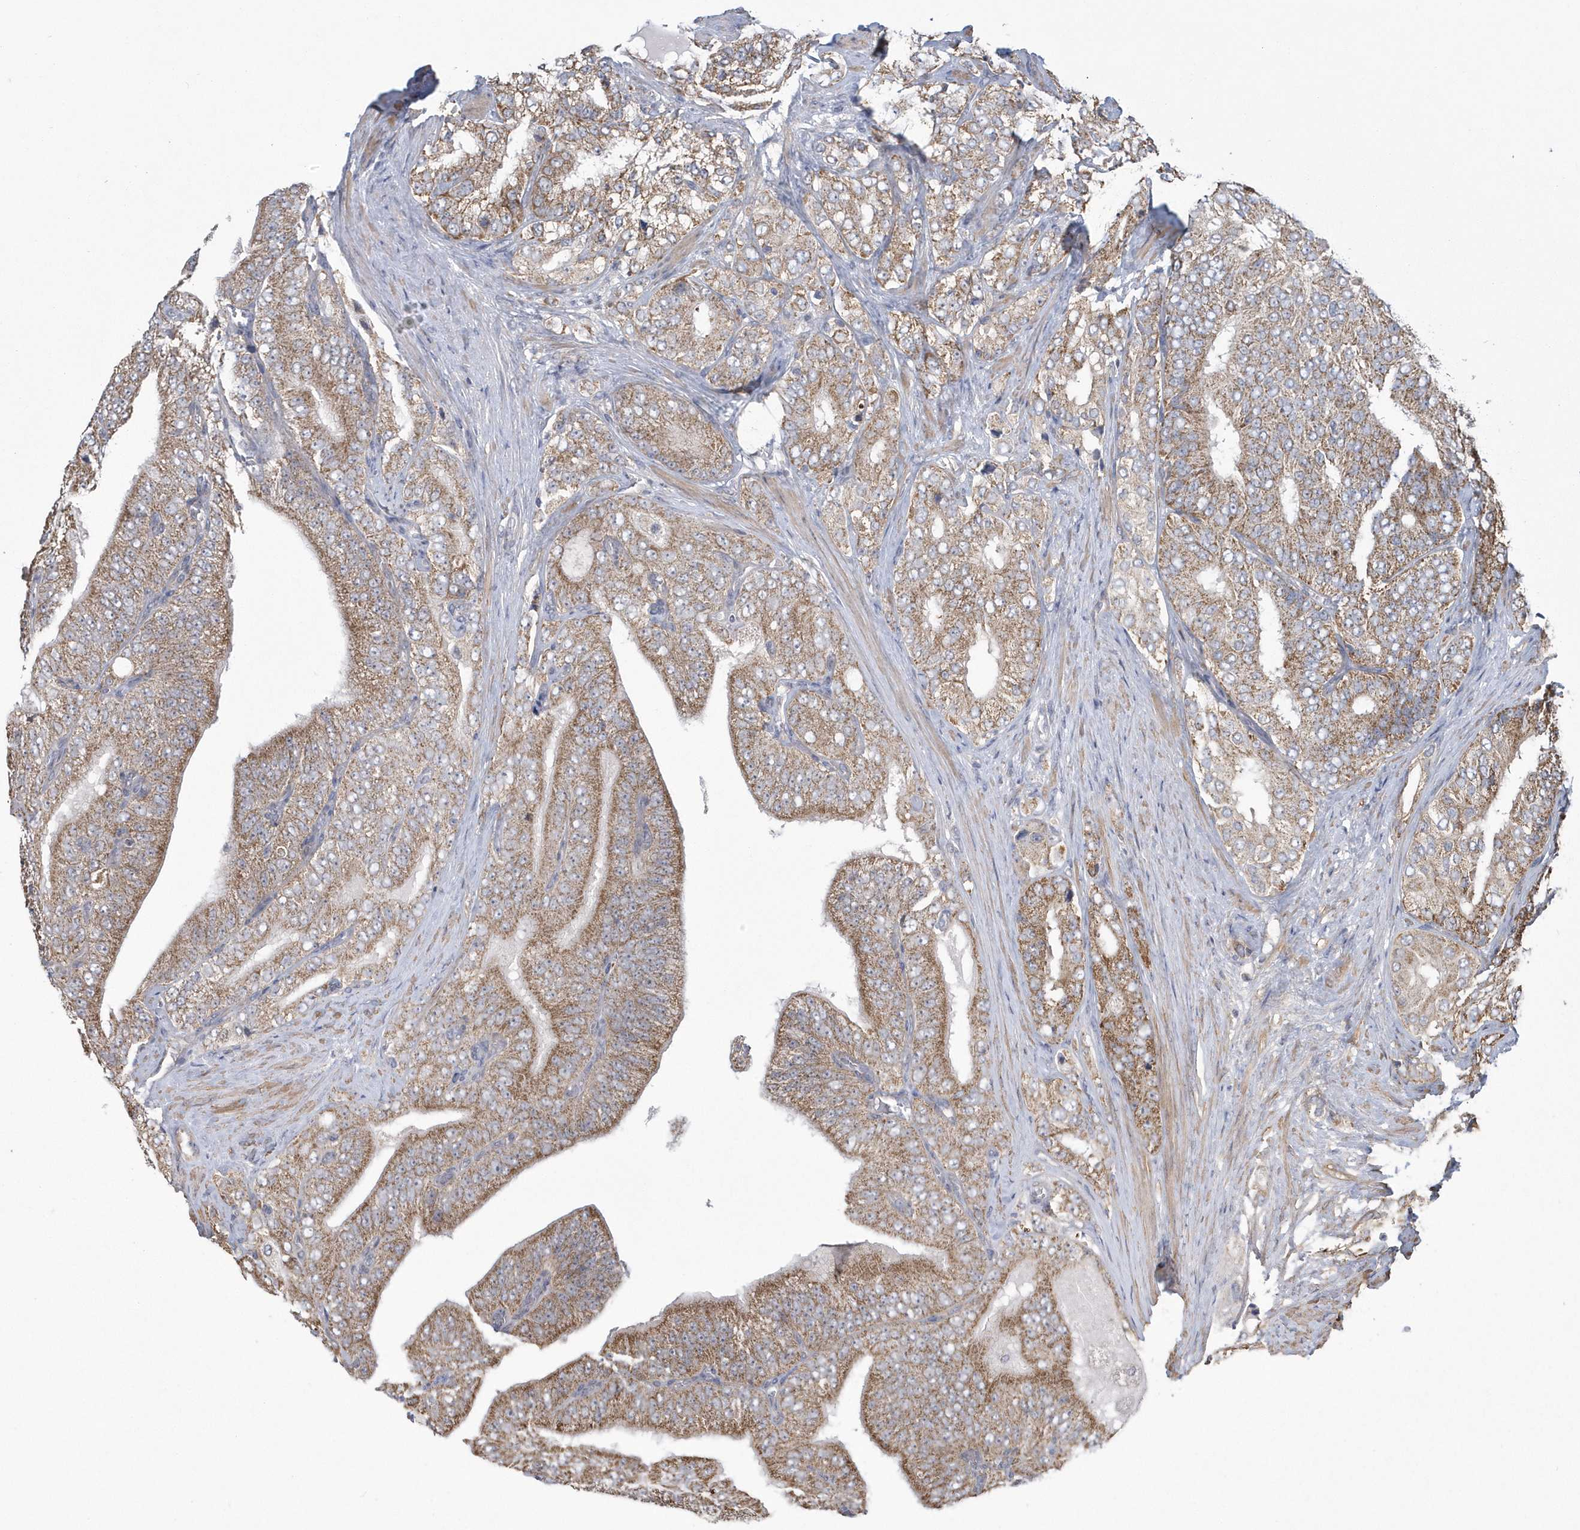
{"staining": {"intensity": "moderate", "quantity": ">75%", "location": "cytoplasmic/membranous"}, "tissue": "prostate cancer", "cell_type": "Tumor cells", "image_type": "cancer", "snomed": [{"axis": "morphology", "description": "Adenocarcinoma, High grade"}, {"axis": "topography", "description": "Prostate"}], "caption": "High-magnification brightfield microscopy of high-grade adenocarcinoma (prostate) stained with DAB (3,3'-diaminobenzidine) (brown) and counterstained with hematoxylin (blue). tumor cells exhibit moderate cytoplasmic/membranous staining is present in approximately>75% of cells. (Stains: DAB in brown, nuclei in blue, Microscopy: brightfield microscopy at high magnification).", "gene": "SLX9", "patient": {"sex": "male", "age": 58}}